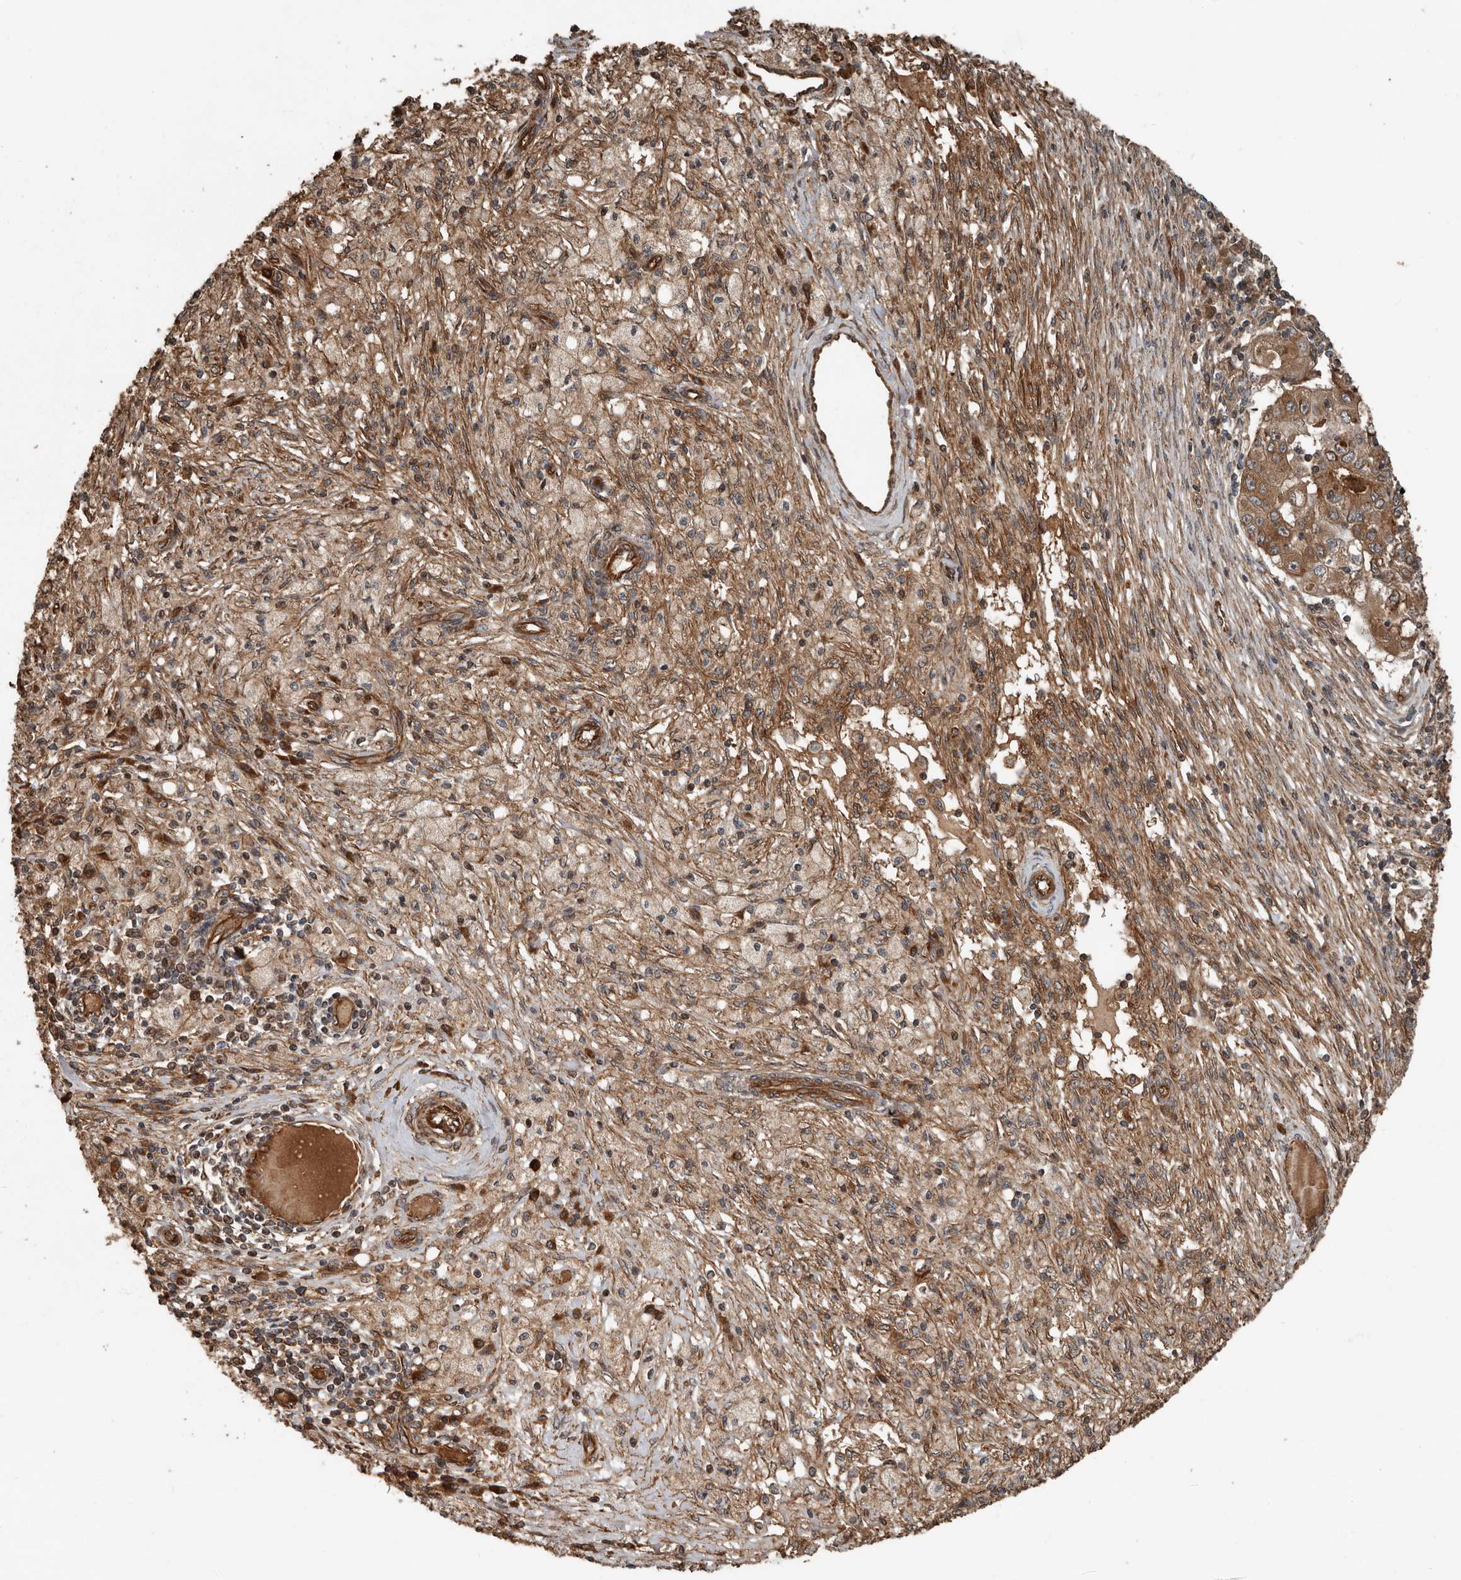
{"staining": {"intensity": "moderate", "quantity": ">75%", "location": "cytoplasmic/membranous"}, "tissue": "ovarian cancer", "cell_type": "Tumor cells", "image_type": "cancer", "snomed": [{"axis": "morphology", "description": "Carcinoma, endometroid"}, {"axis": "topography", "description": "Ovary"}], "caption": "Immunohistochemistry (IHC) micrograph of neoplastic tissue: endometroid carcinoma (ovarian) stained using immunohistochemistry (IHC) demonstrates medium levels of moderate protein expression localized specifically in the cytoplasmic/membranous of tumor cells, appearing as a cytoplasmic/membranous brown color.", "gene": "YOD1", "patient": {"sex": "female", "age": 42}}